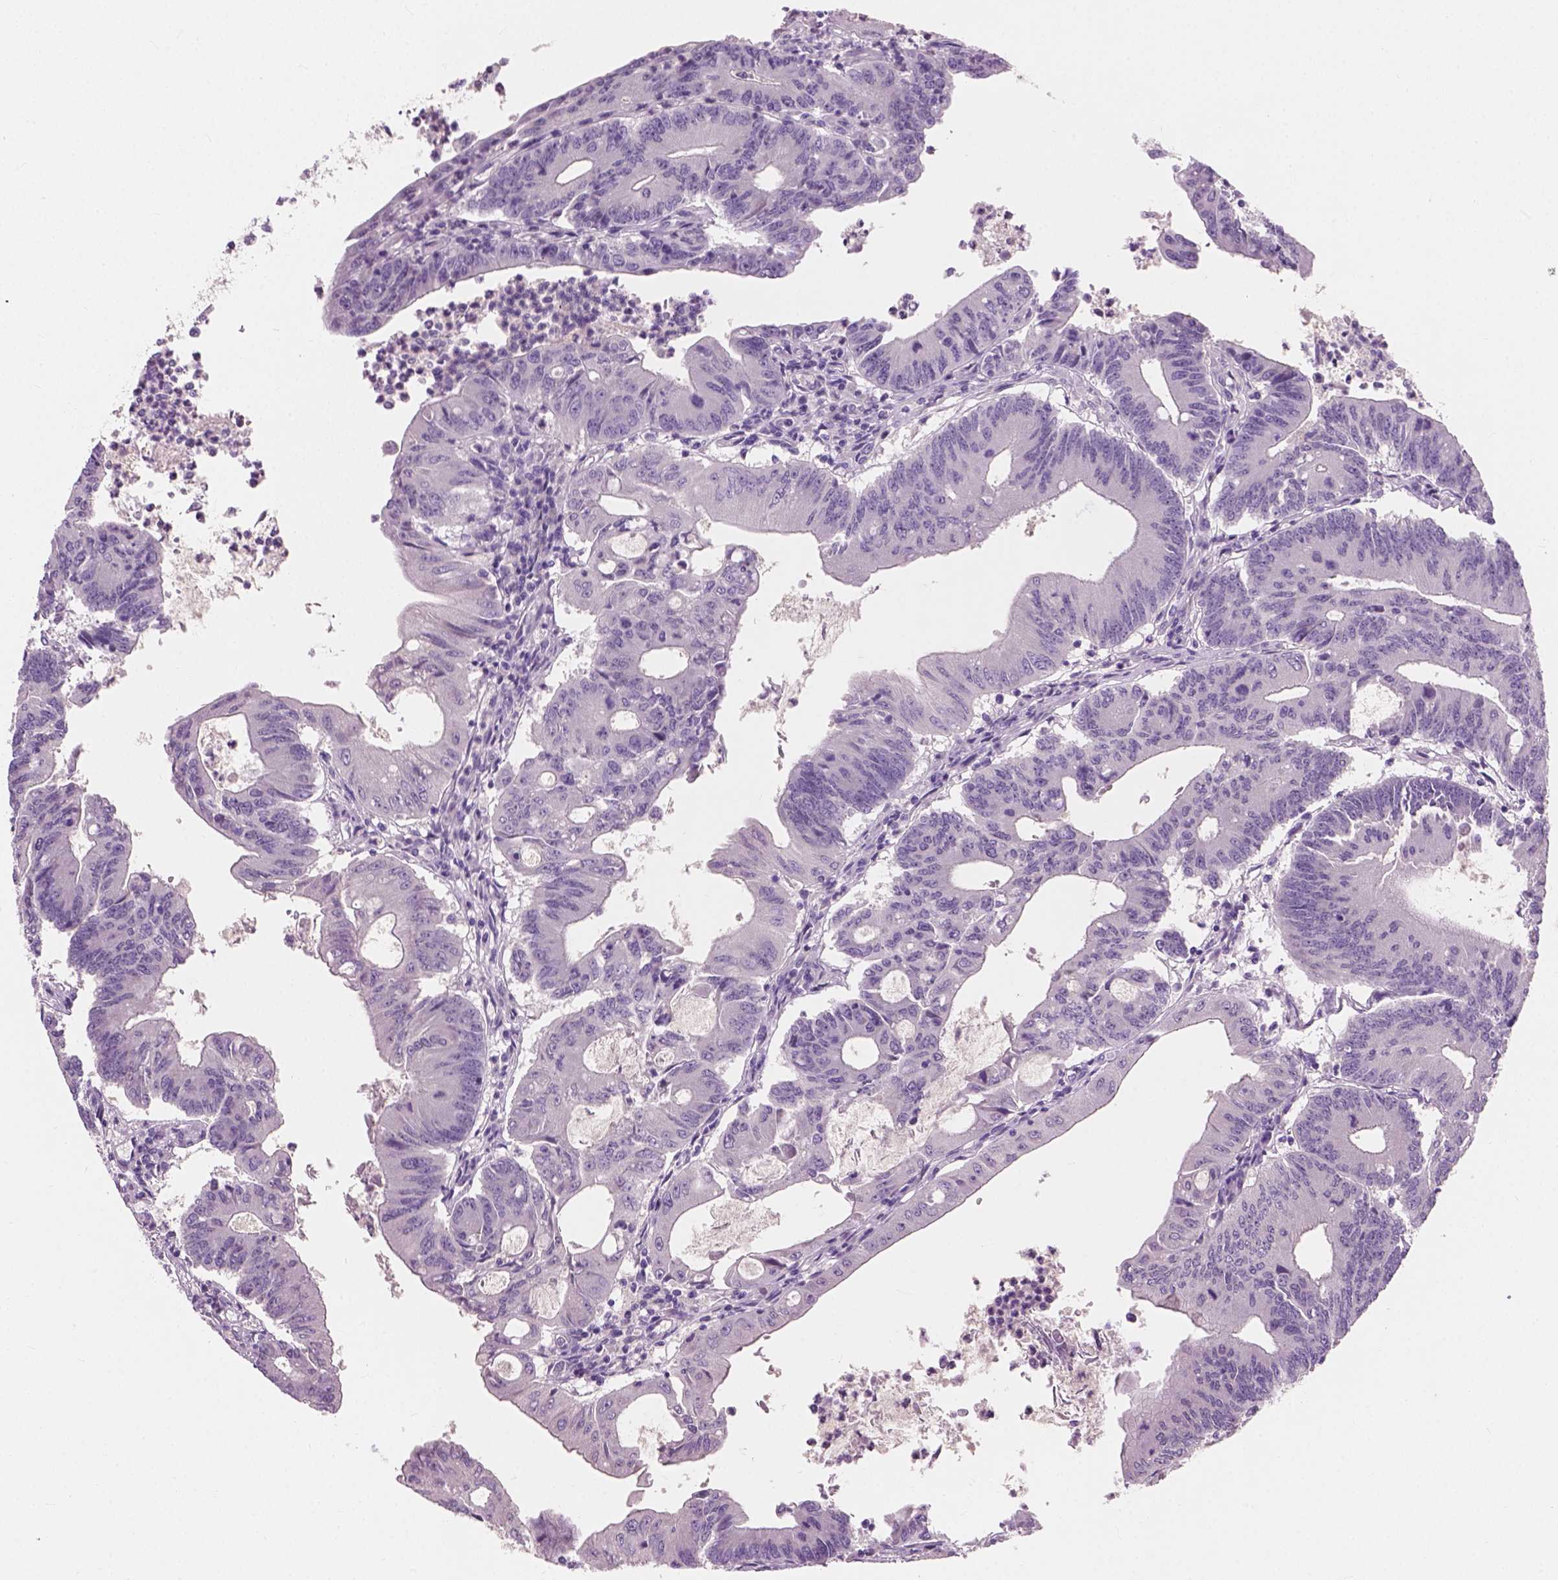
{"staining": {"intensity": "negative", "quantity": "none", "location": "none"}, "tissue": "colorectal cancer", "cell_type": "Tumor cells", "image_type": "cancer", "snomed": [{"axis": "morphology", "description": "Adenocarcinoma, NOS"}, {"axis": "topography", "description": "Colon"}], "caption": "A photomicrograph of colorectal cancer stained for a protein shows no brown staining in tumor cells.", "gene": "KRT17", "patient": {"sex": "female", "age": 70}}